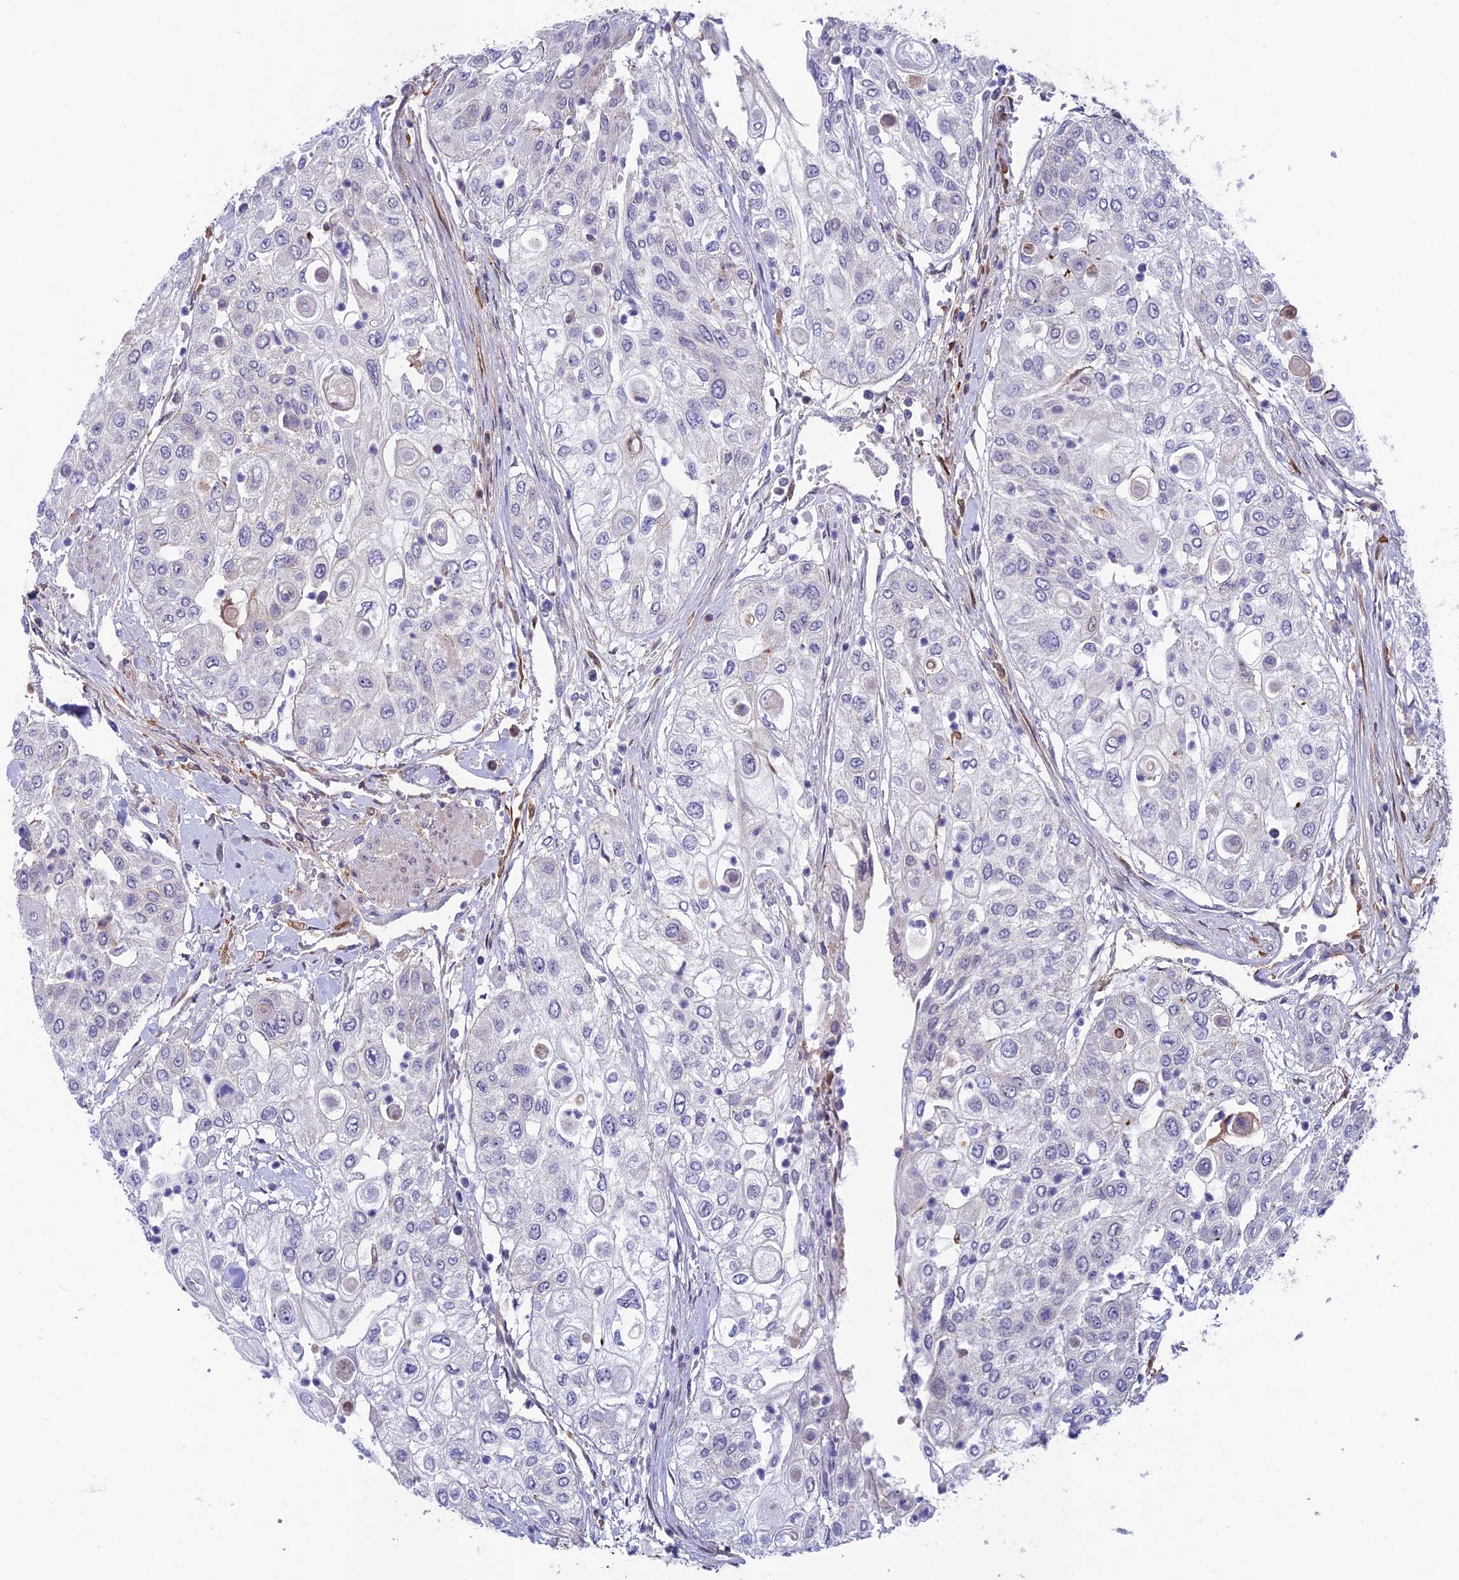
{"staining": {"intensity": "negative", "quantity": "none", "location": "none"}, "tissue": "urothelial cancer", "cell_type": "Tumor cells", "image_type": "cancer", "snomed": [{"axis": "morphology", "description": "Urothelial carcinoma, High grade"}, {"axis": "topography", "description": "Urinary bladder"}], "caption": "Immunohistochemistry micrograph of human high-grade urothelial carcinoma stained for a protein (brown), which shows no positivity in tumor cells.", "gene": "FKBPL", "patient": {"sex": "female", "age": 79}}